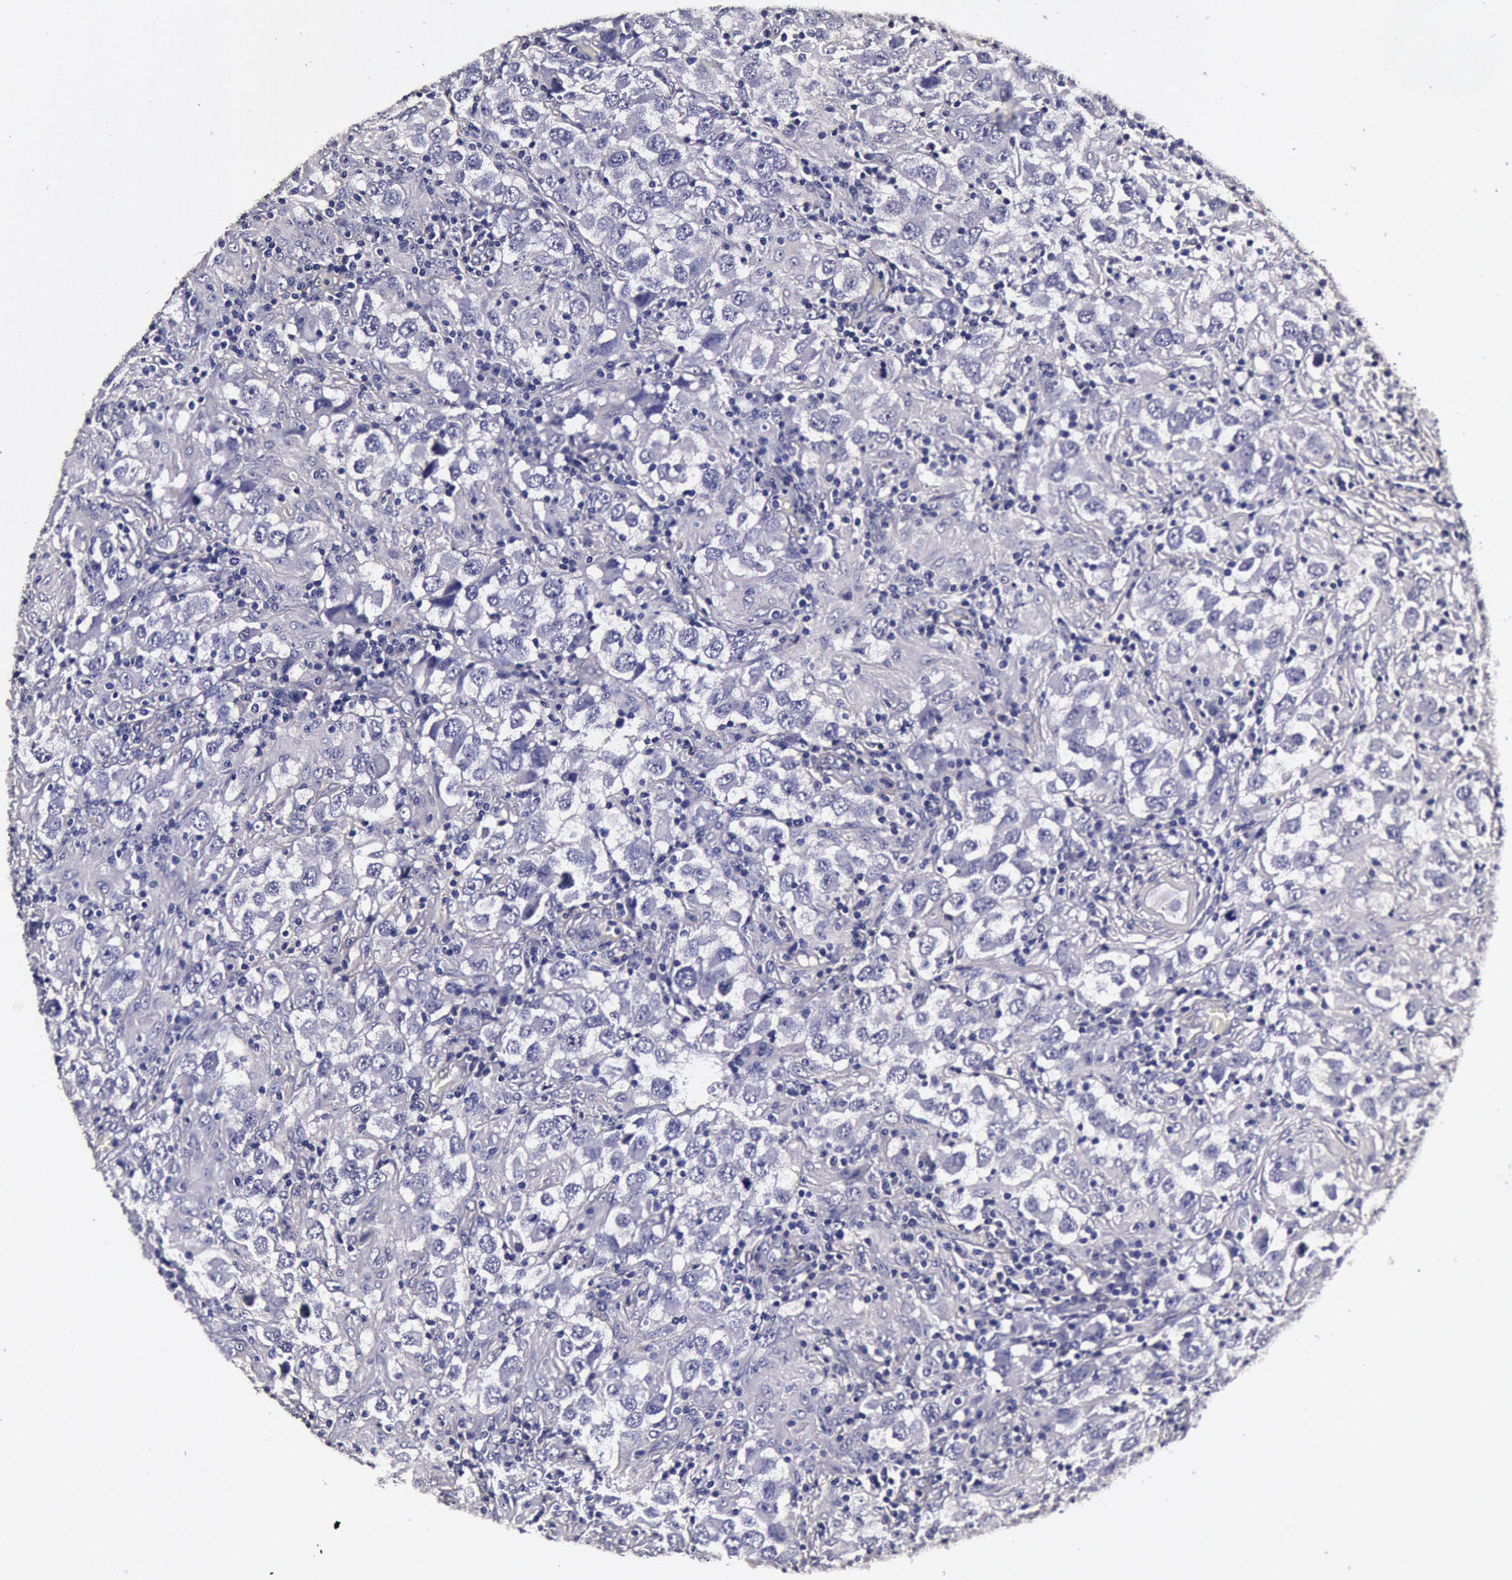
{"staining": {"intensity": "negative", "quantity": "none", "location": "none"}, "tissue": "testis cancer", "cell_type": "Tumor cells", "image_type": "cancer", "snomed": [{"axis": "morphology", "description": "Carcinoma, Embryonal, NOS"}, {"axis": "topography", "description": "Testis"}], "caption": "Testis embryonal carcinoma was stained to show a protein in brown. There is no significant positivity in tumor cells.", "gene": "CCDC22", "patient": {"sex": "male", "age": 21}}